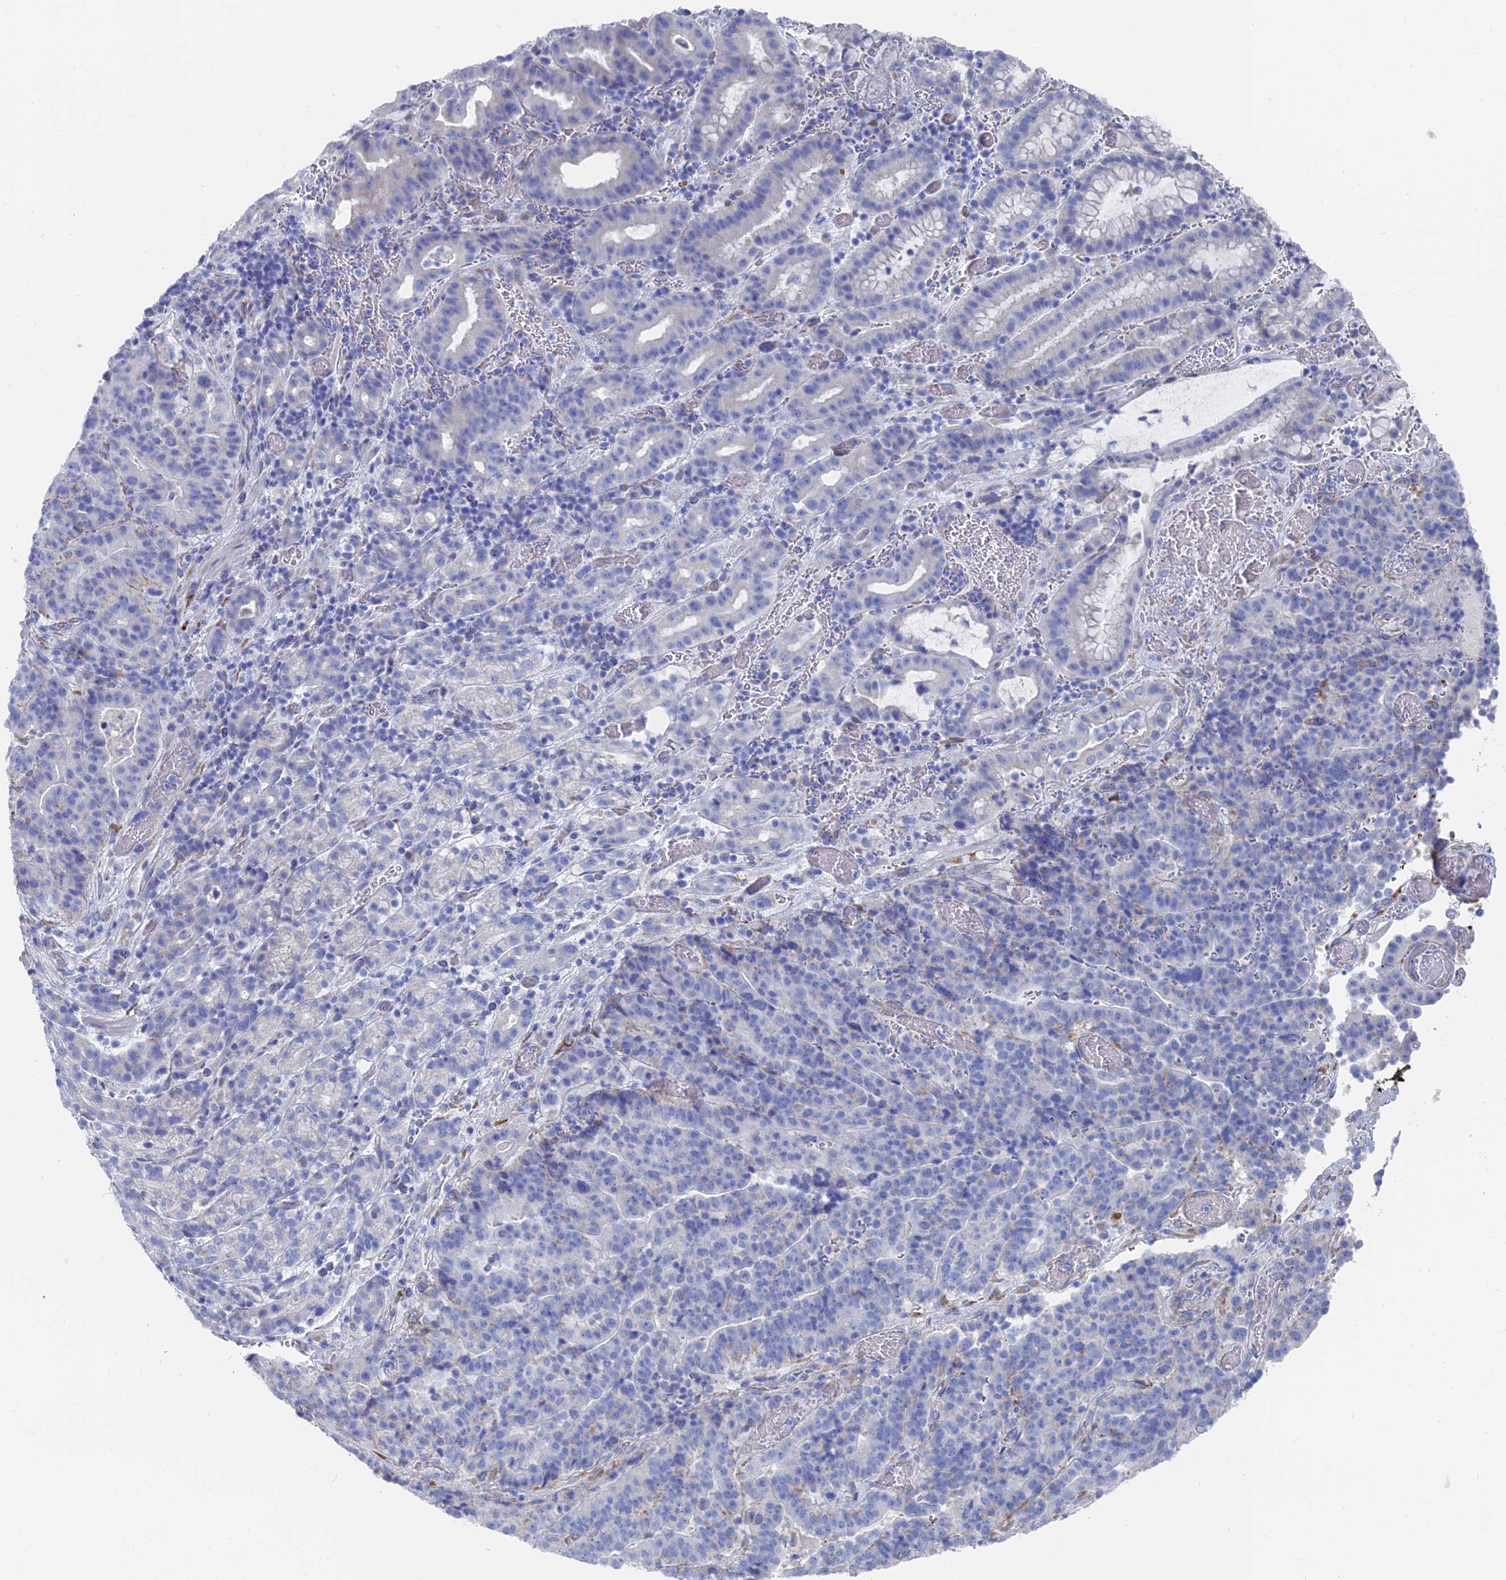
{"staining": {"intensity": "negative", "quantity": "none", "location": "none"}, "tissue": "stomach cancer", "cell_type": "Tumor cells", "image_type": "cancer", "snomed": [{"axis": "morphology", "description": "Adenocarcinoma, NOS"}, {"axis": "topography", "description": "Stomach"}], "caption": "Photomicrograph shows no significant protein expression in tumor cells of stomach adenocarcinoma. The staining was performed using DAB to visualize the protein expression in brown, while the nuclei were stained in blue with hematoxylin (Magnification: 20x).", "gene": "TNNT3", "patient": {"sex": "male", "age": 48}}